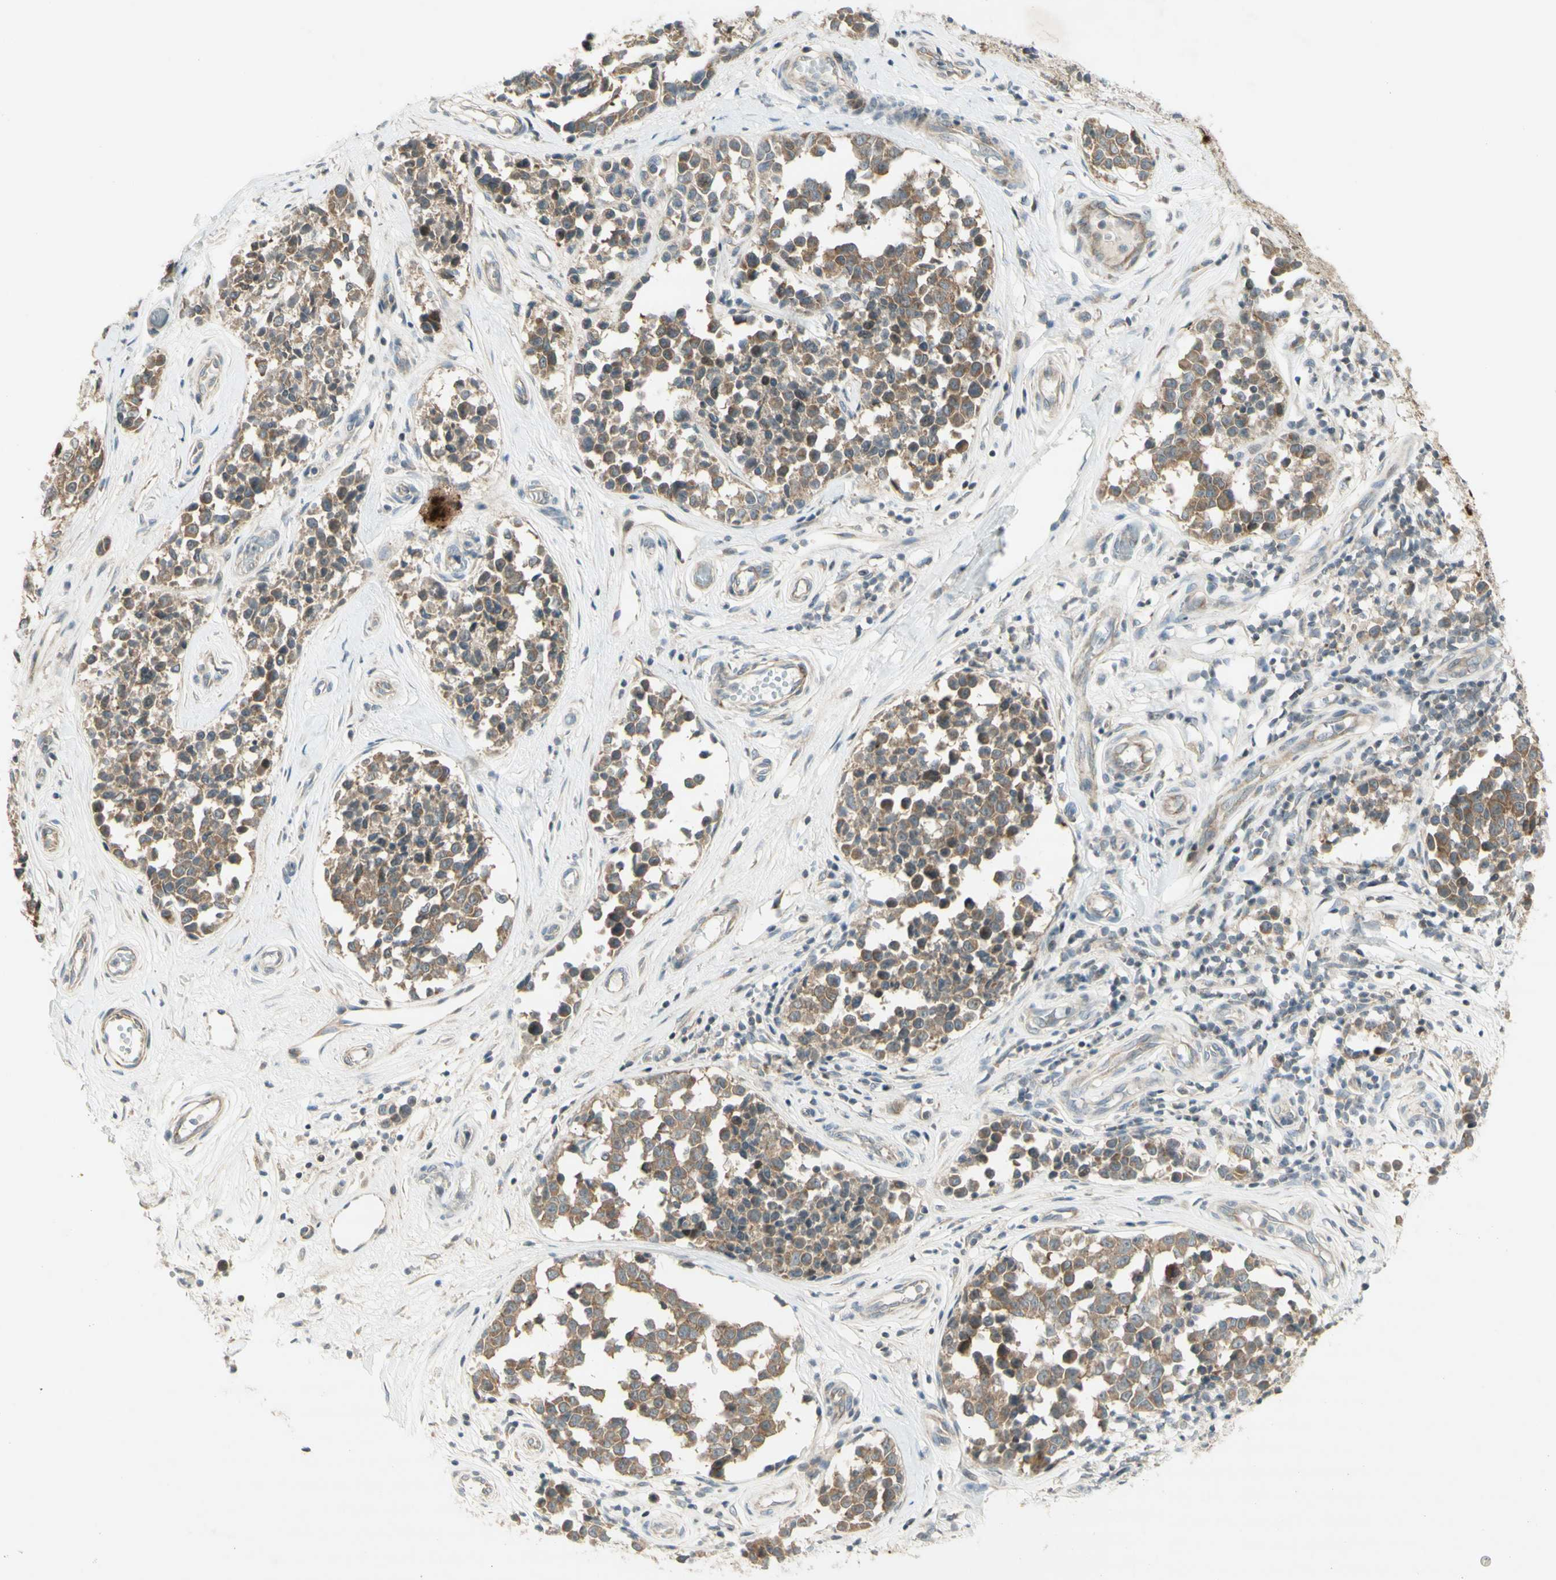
{"staining": {"intensity": "moderate", "quantity": "25%-75%", "location": "cytoplasmic/membranous"}, "tissue": "melanoma", "cell_type": "Tumor cells", "image_type": "cancer", "snomed": [{"axis": "morphology", "description": "Malignant melanoma, NOS"}, {"axis": "topography", "description": "Skin"}], "caption": "Human melanoma stained with a protein marker reveals moderate staining in tumor cells.", "gene": "ETF1", "patient": {"sex": "female", "age": 64}}